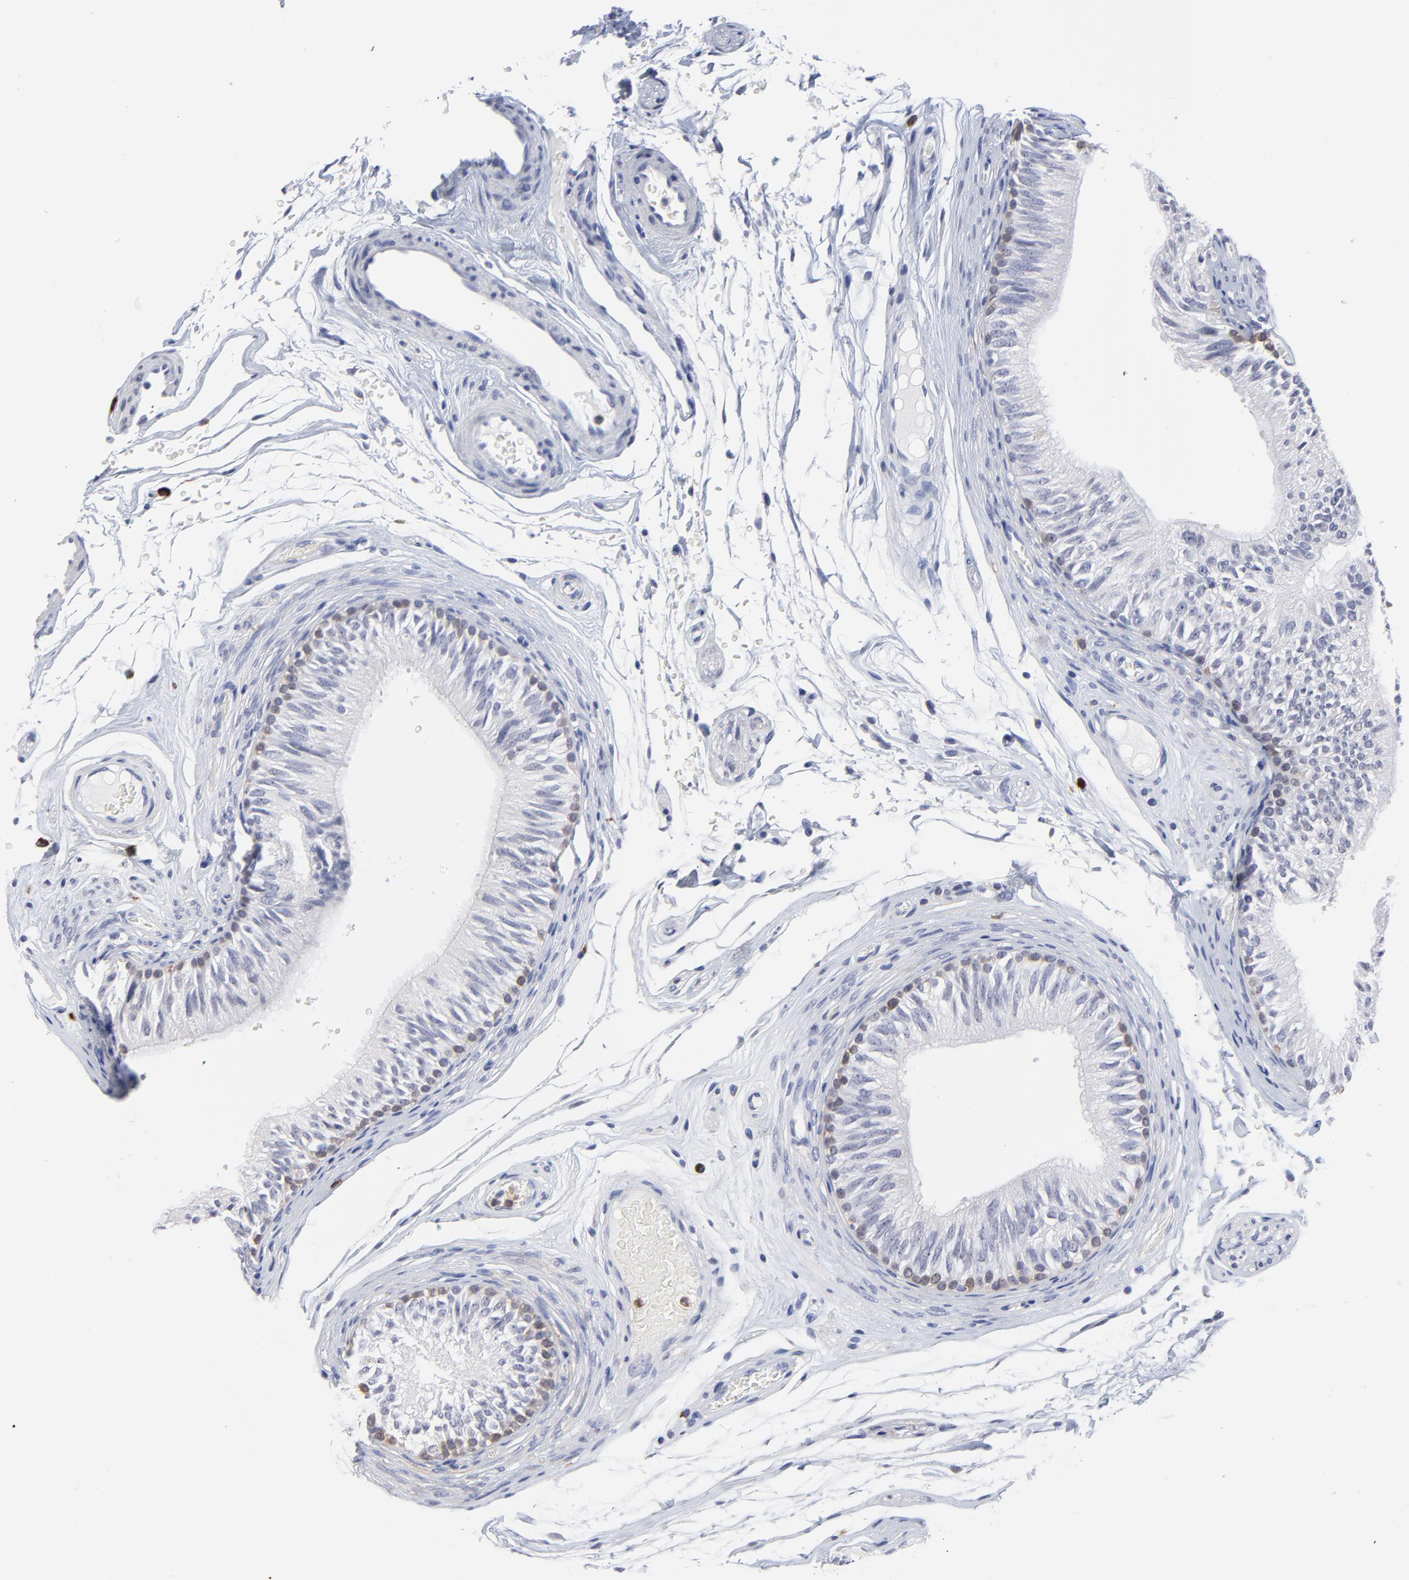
{"staining": {"intensity": "weak", "quantity": "<25%", "location": "cytoplasmic/membranous,nuclear"}, "tissue": "epididymis", "cell_type": "Glandular cells", "image_type": "normal", "snomed": [{"axis": "morphology", "description": "Normal tissue, NOS"}, {"axis": "topography", "description": "Testis"}, {"axis": "topography", "description": "Epididymis"}], "caption": "This is an IHC histopathology image of unremarkable epididymis. There is no expression in glandular cells.", "gene": "SMARCA1", "patient": {"sex": "male", "age": 36}}